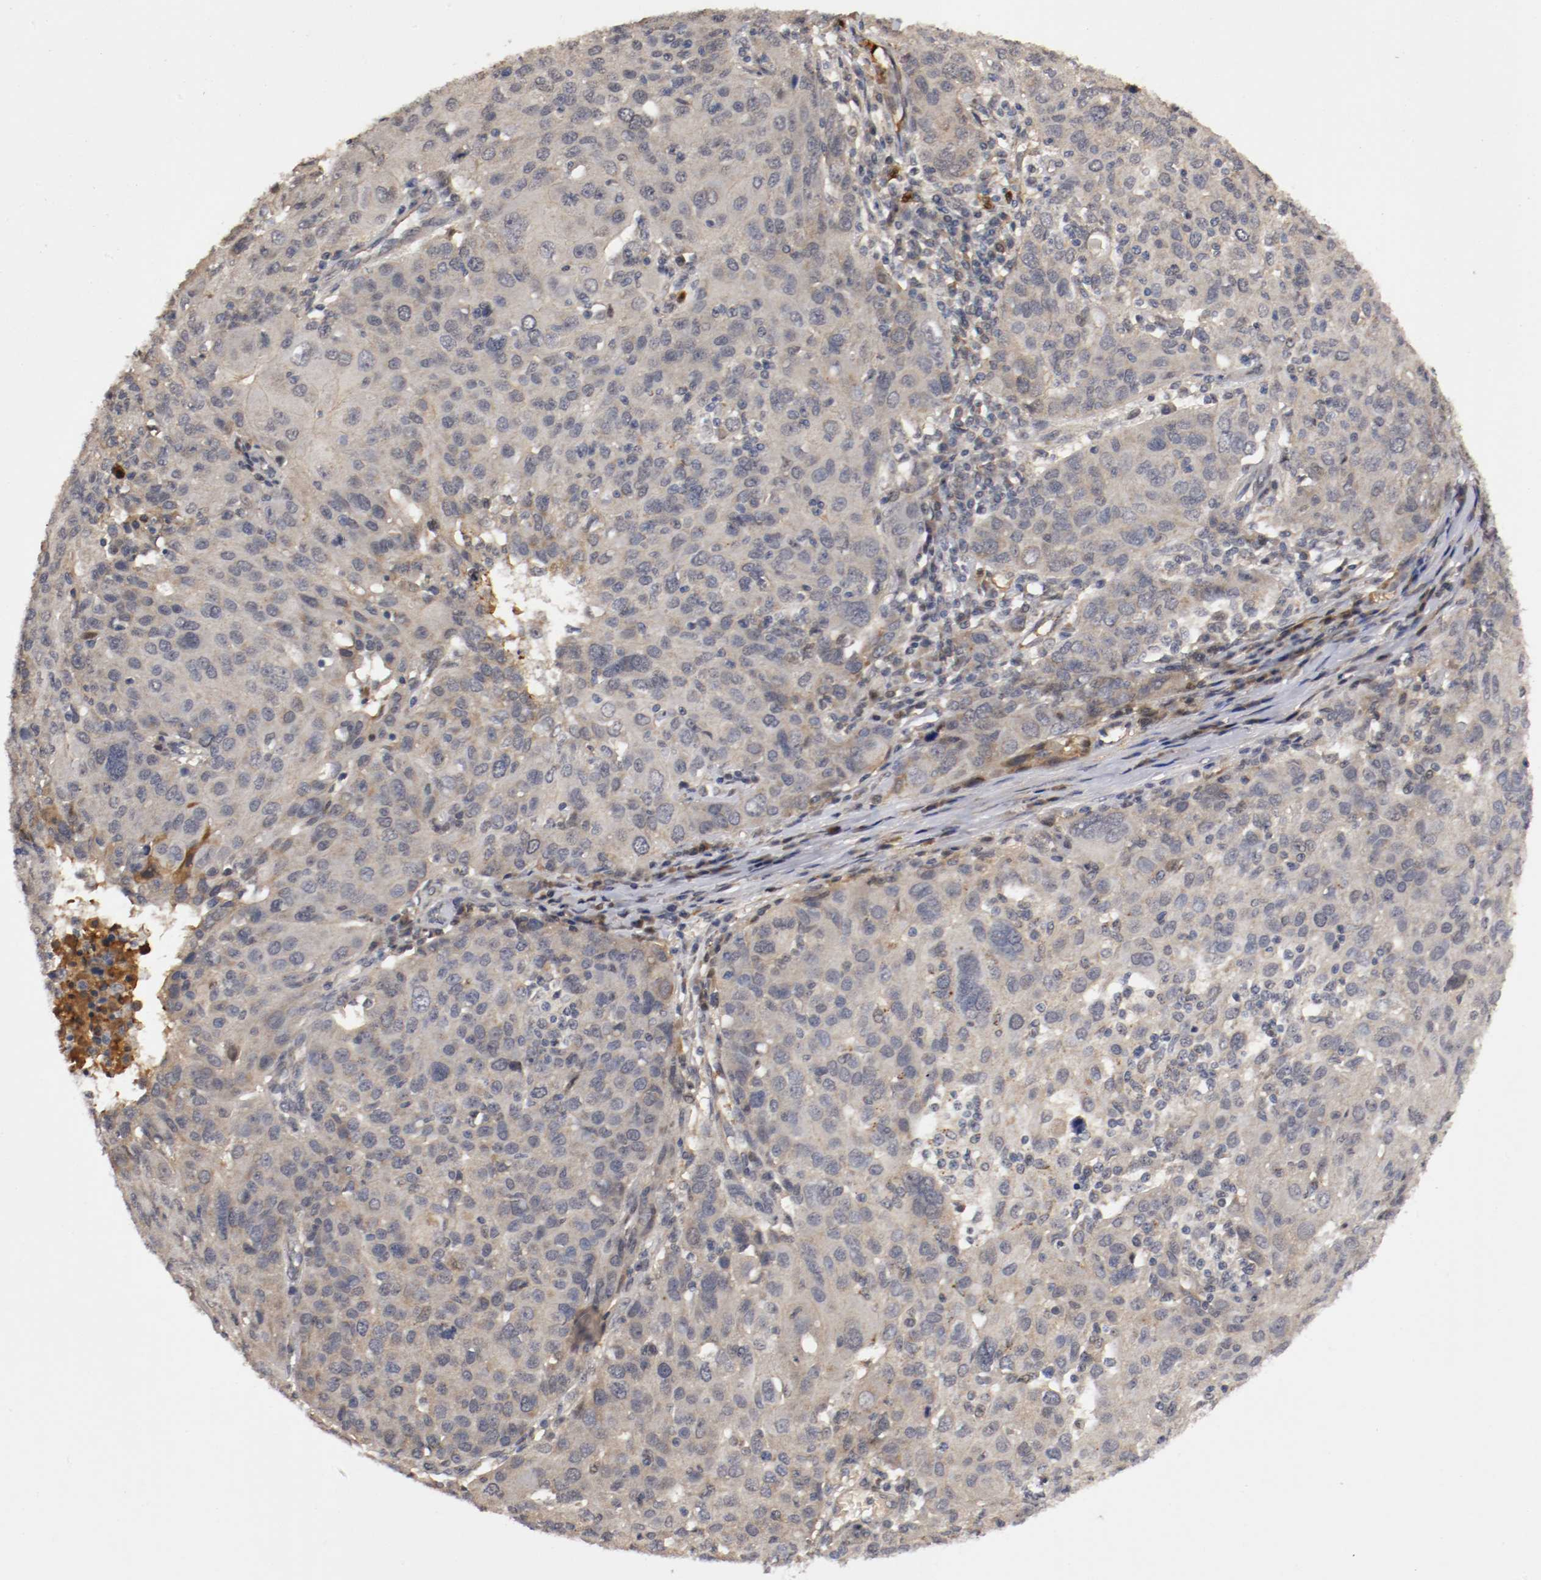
{"staining": {"intensity": "weak", "quantity": ">75%", "location": "cytoplasmic/membranous"}, "tissue": "ovarian cancer", "cell_type": "Tumor cells", "image_type": "cancer", "snomed": [{"axis": "morphology", "description": "Carcinoma, endometroid"}, {"axis": "topography", "description": "Ovary"}], "caption": "A low amount of weak cytoplasmic/membranous staining is present in about >75% of tumor cells in ovarian cancer tissue.", "gene": "TNFRSF1B", "patient": {"sex": "female", "age": 50}}